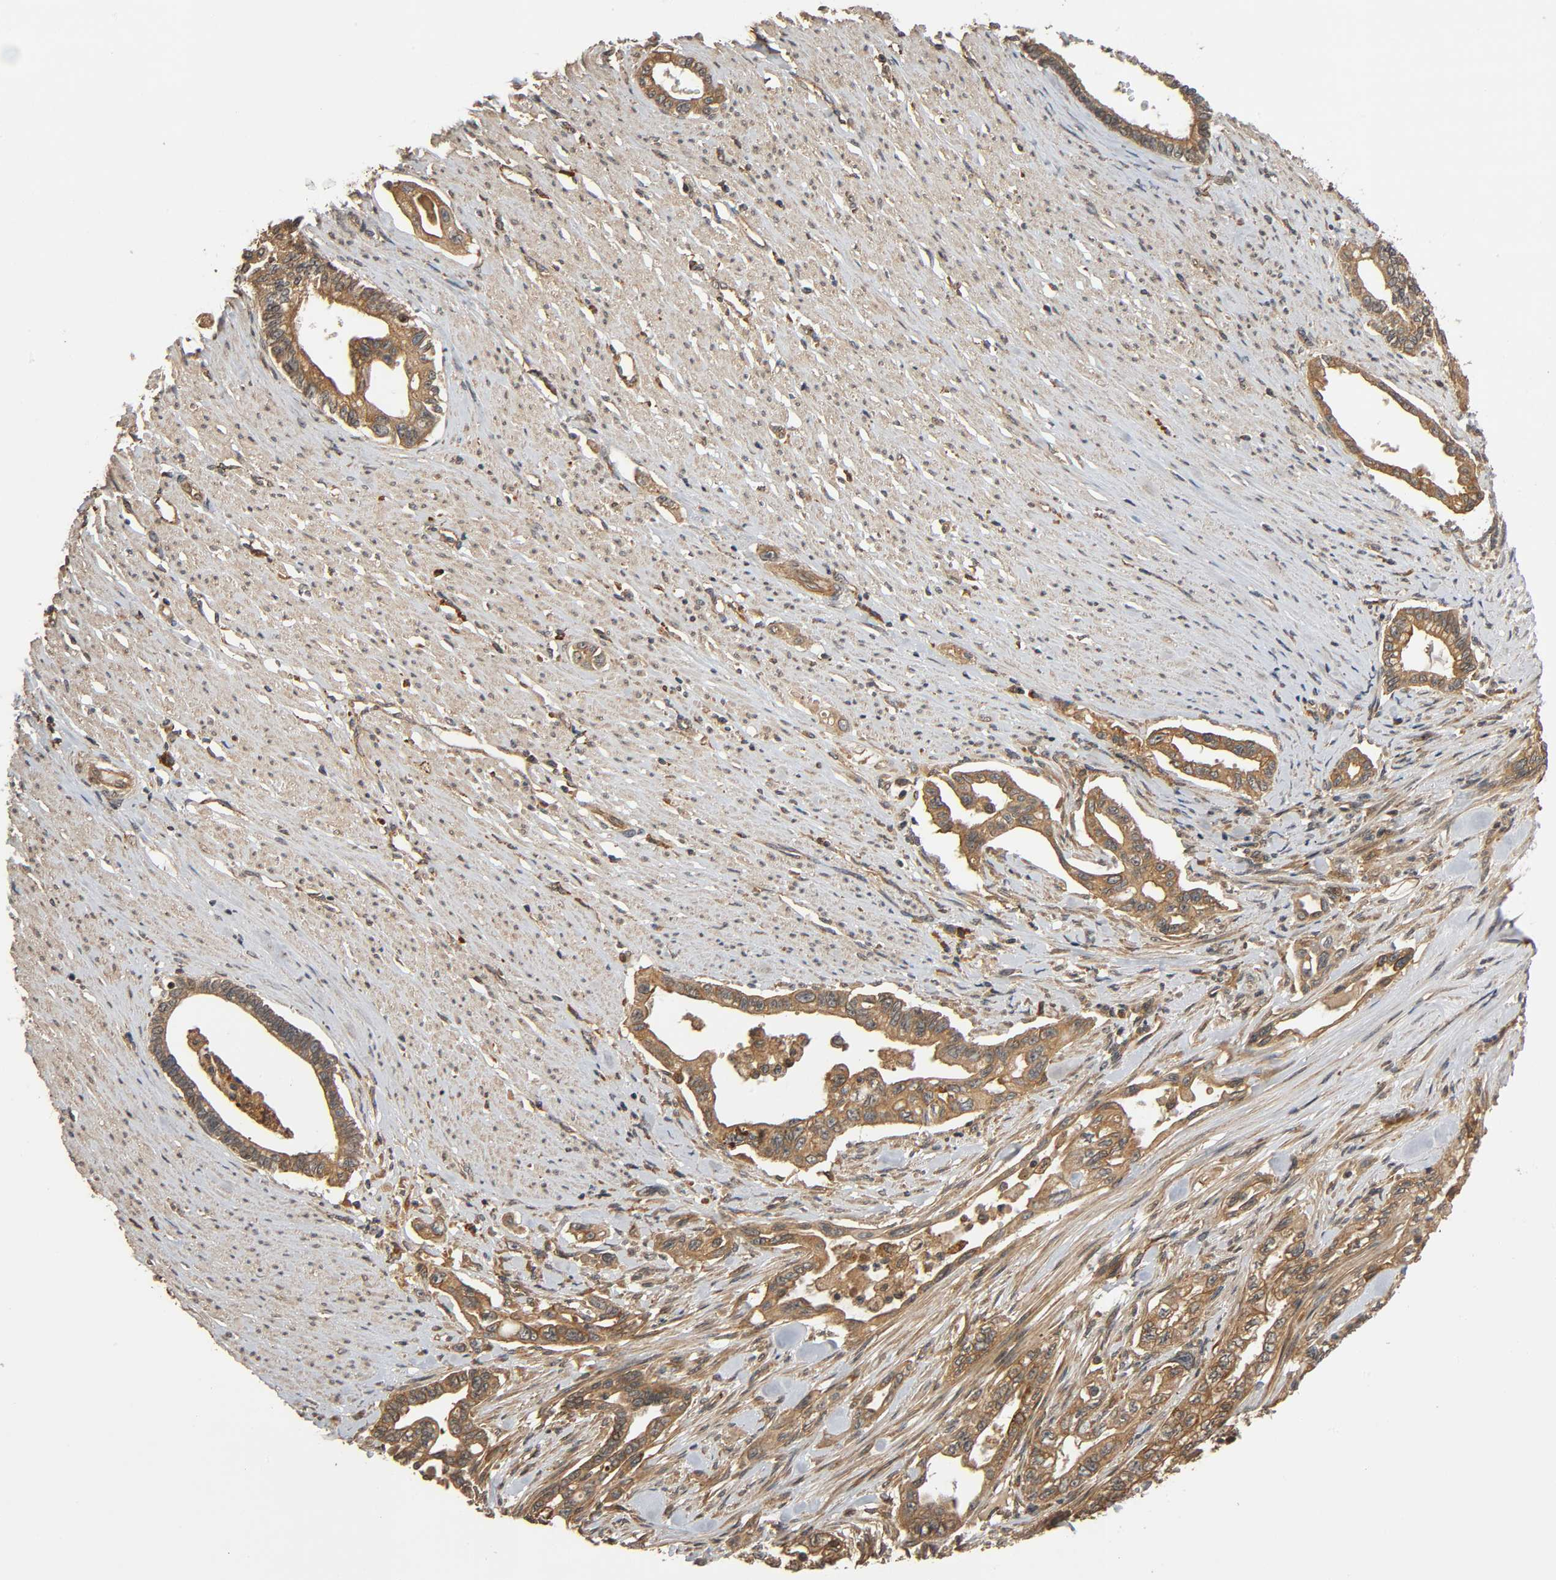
{"staining": {"intensity": "moderate", "quantity": ">75%", "location": "cytoplasmic/membranous"}, "tissue": "pancreatic cancer", "cell_type": "Tumor cells", "image_type": "cancer", "snomed": [{"axis": "morphology", "description": "Normal tissue, NOS"}, {"axis": "topography", "description": "Pancreas"}], "caption": "Immunohistochemical staining of pancreatic cancer shows moderate cytoplasmic/membranous protein staining in approximately >75% of tumor cells. (Stains: DAB (3,3'-diaminobenzidine) in brown, nuclei in blue, Microscopy: brightfield microscopy at high magnification).", "gene": "MAP3K8", "patient": {"sex": "male", "age": 42}}